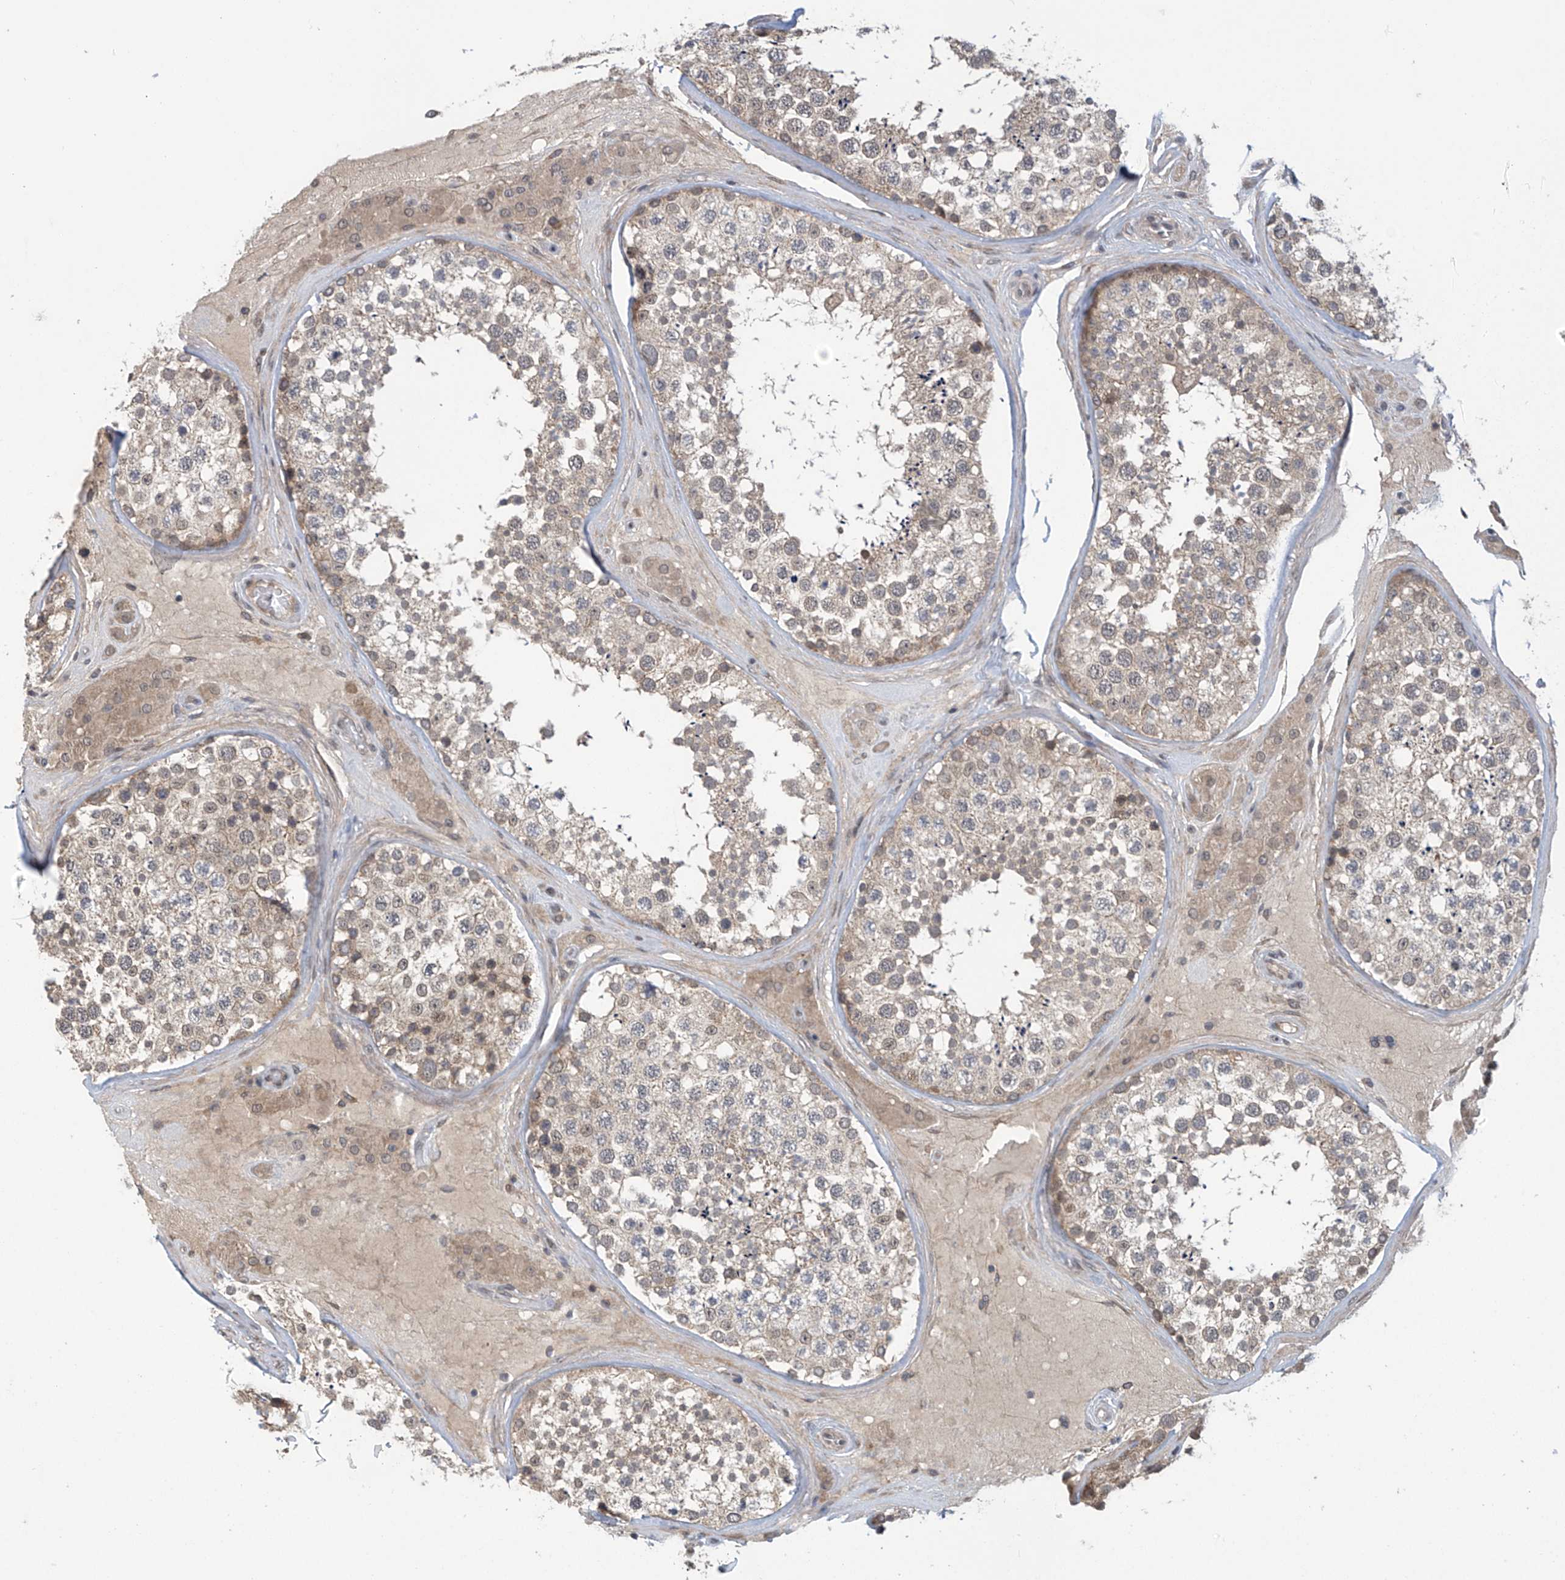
{"staining": {"intensity": "moderate", "quantity": ">75%", "location": "cytoplasmic/membranous,nuclear"}, "tissue": "testis", "cell_type": "Cells in seminiferous ducts", "image_type": "normal", "snomed": [{"axis": "morphology", "description": "Normal tissue, NOS"}, {"axis": "topography", "description": "Testis"}], "caption": "Cells in seminiferous ducts show medium levels of moderate cytoplasmic/membranous,nuclear expression in approximately >75% of cells in unremarkable testis.", "gene": "ABHD13", "patient": {"sex": "male", "age": 46}}